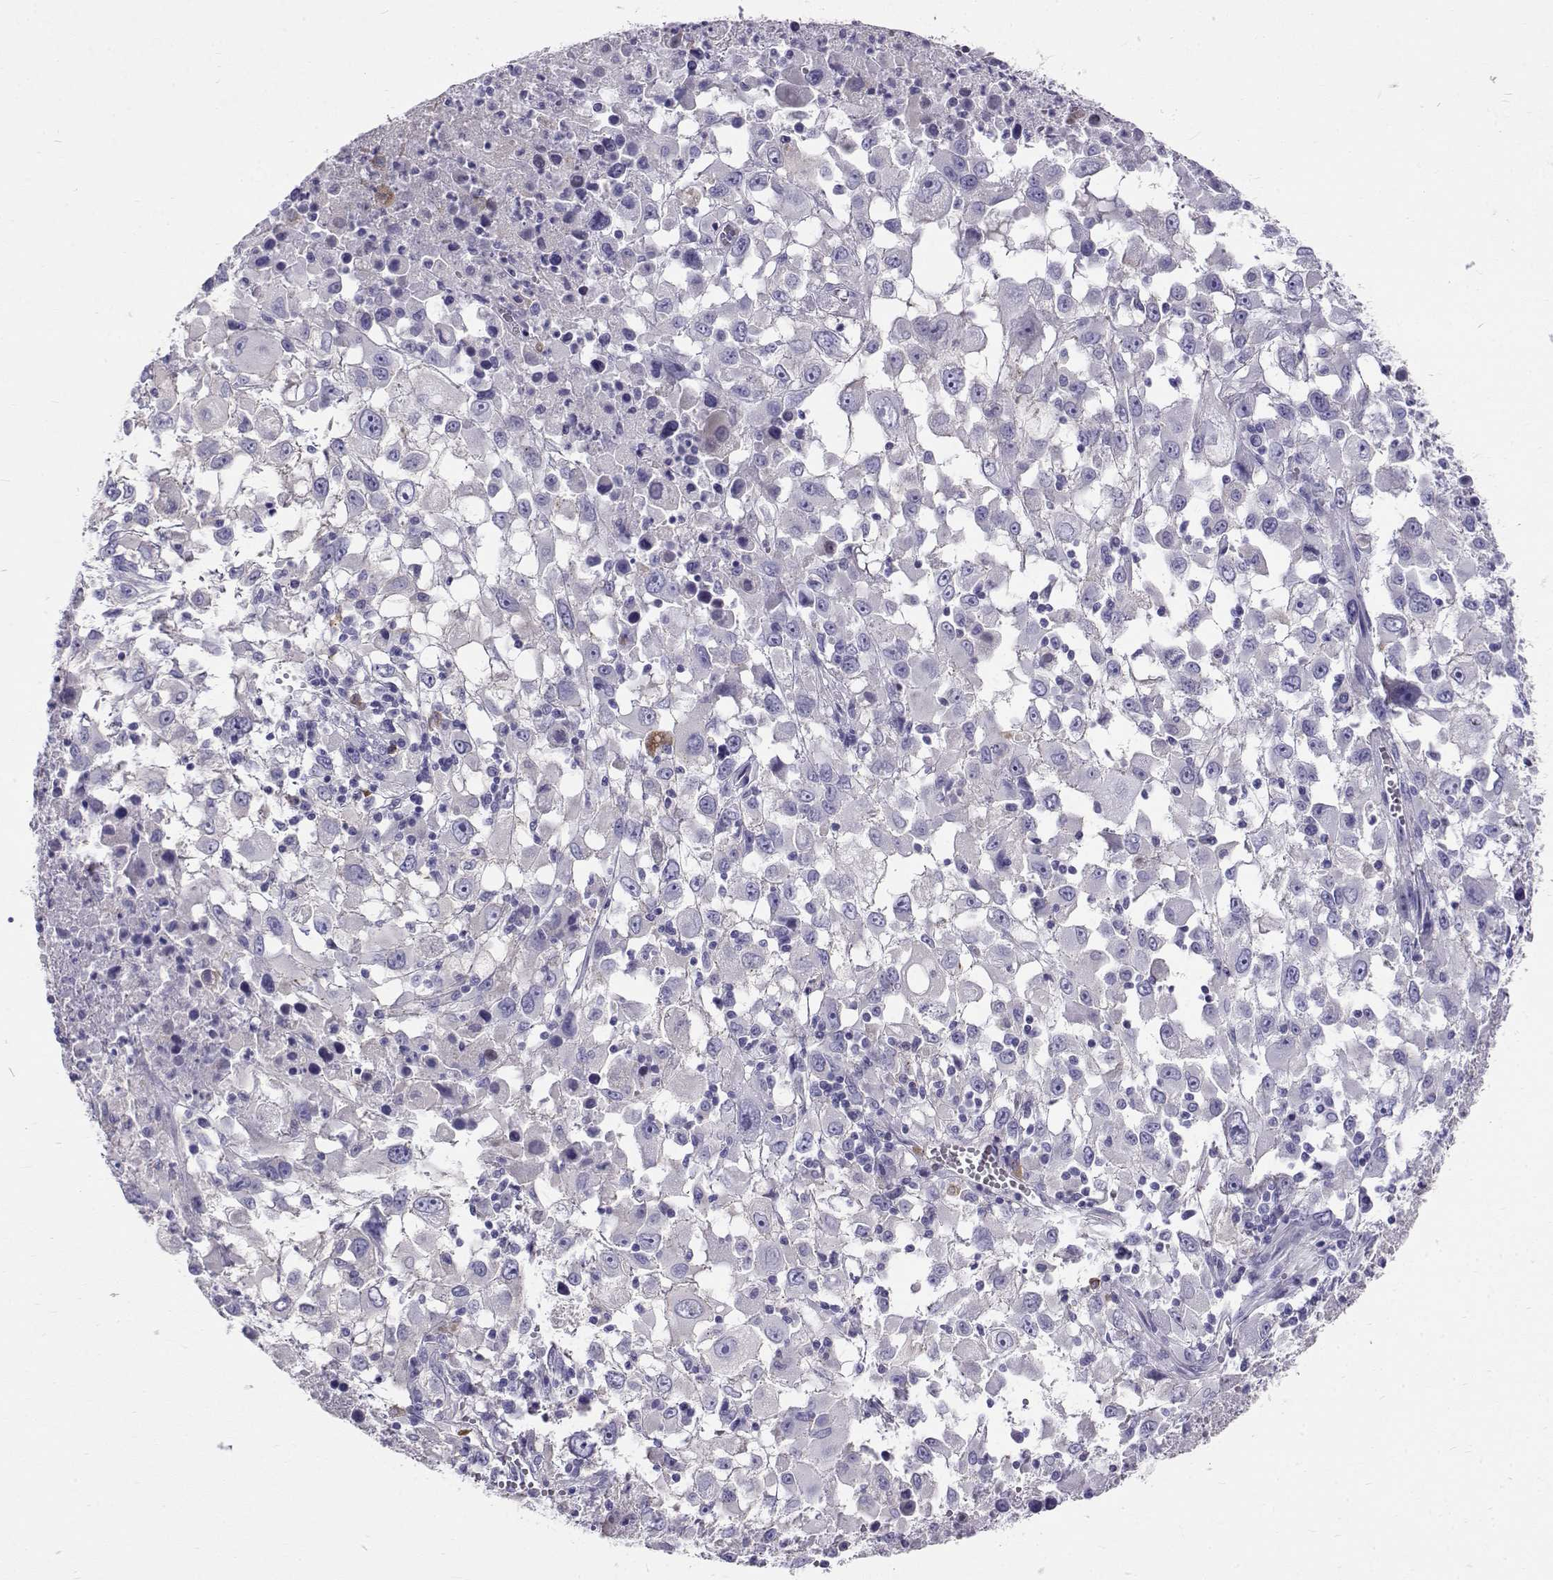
{"staining": {"intensity": "negative", "quantity": "none", "location": "none"}, "tissue": "melanoma", "cell_type": "Tumor cells", "image_type": "cancer", "snomed": [{"axis": "morphology", "description": "Malignant melanoma, Metastatic site"}, {"axis": "topography", "description": "Soft tissue"}], "caption": "Human melanoma stained for a protein using IHC shows no expression in tumor cells.", "gene": "IGSF1", "patient": {"sex": "male", "age": 50}}